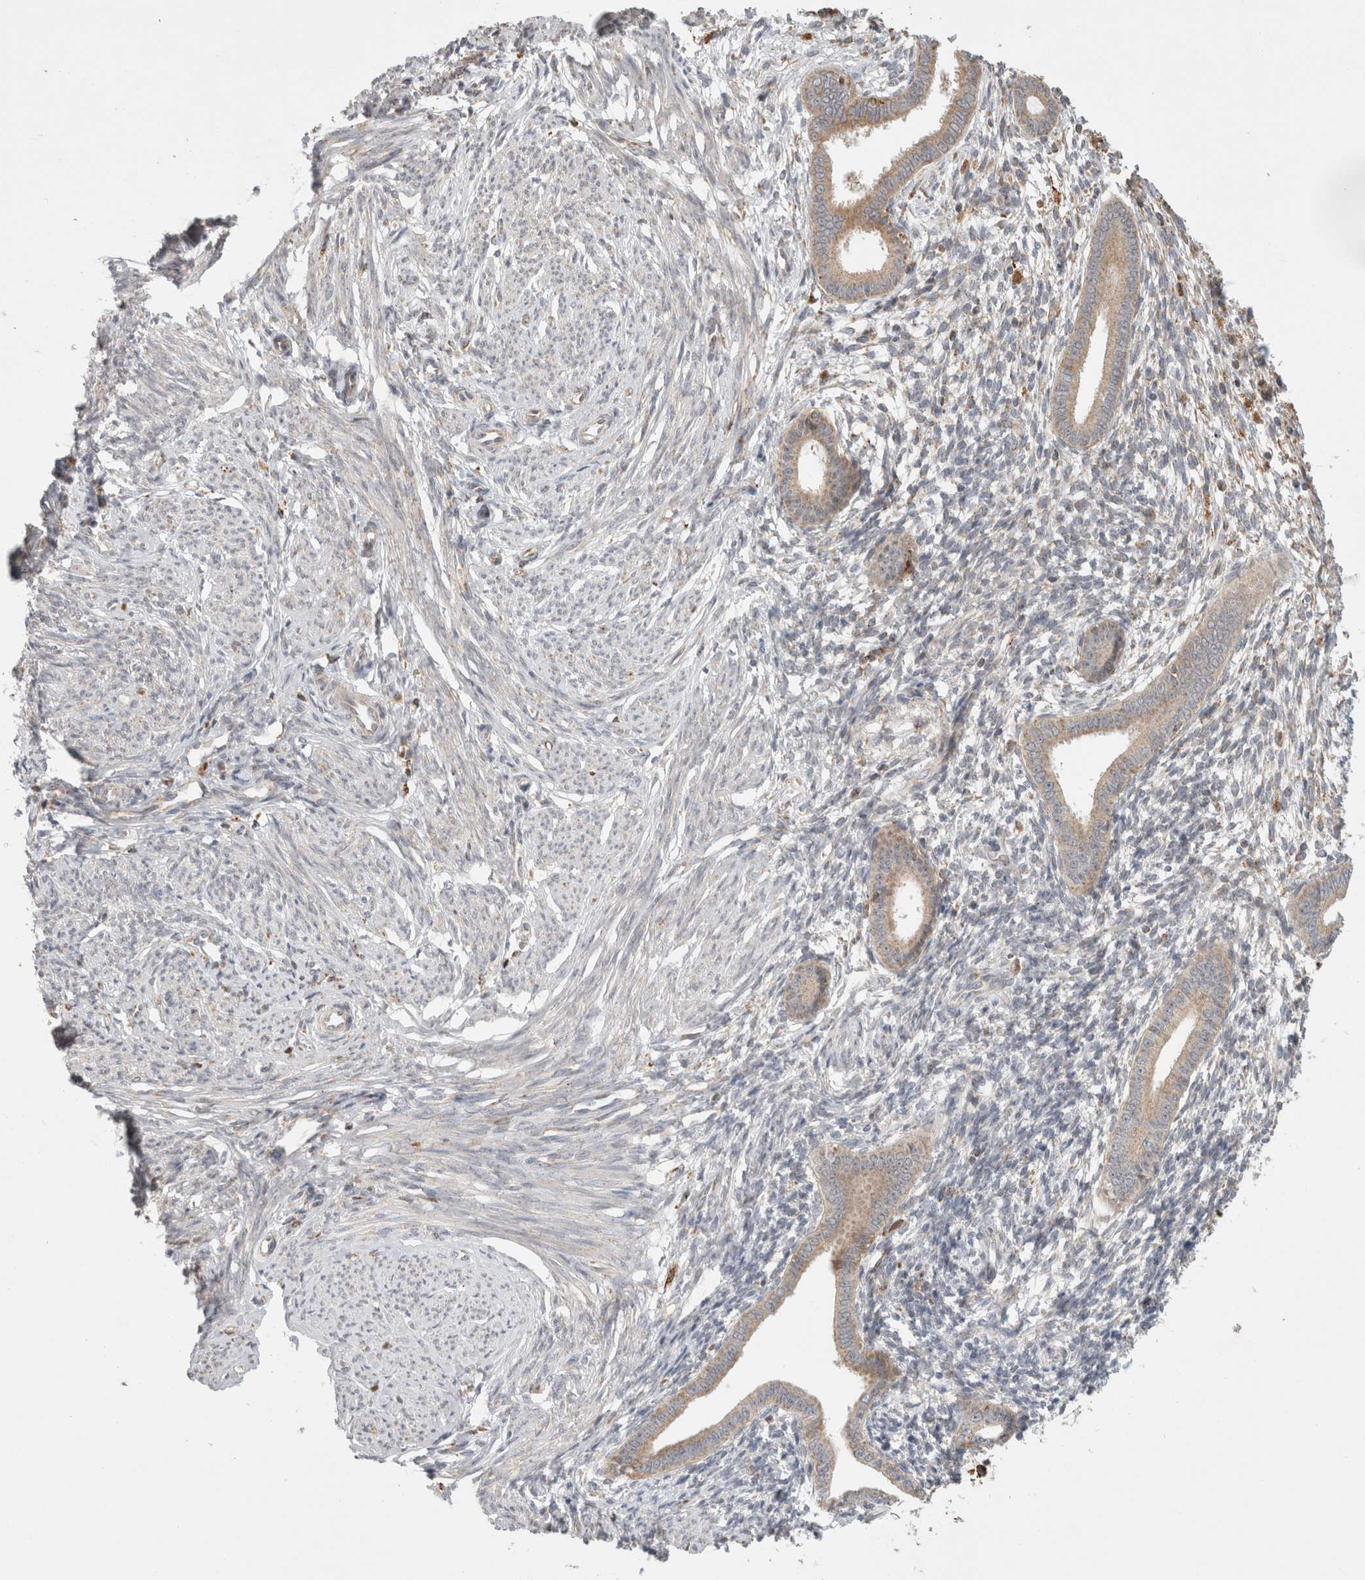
{"staining": {"intensity": "weak", "quantity": "<25%", "location": "cytoplasmic/membranous"}, "tissue": "endometrium", "cell_type": "Cells in endometrial stroma", "image_type": "normal", "snomed": [{"axis": "morphology", "description": "Normal tissue, NOS"}, {"axis": "topography", "description": "Endometrium"}], "caption": "Human endometrium stained for a protein using IHC reveals no staining in cells in endometrial stroma.", "gene": "HROB", "patient": {"sex": "female", "age": 56}}